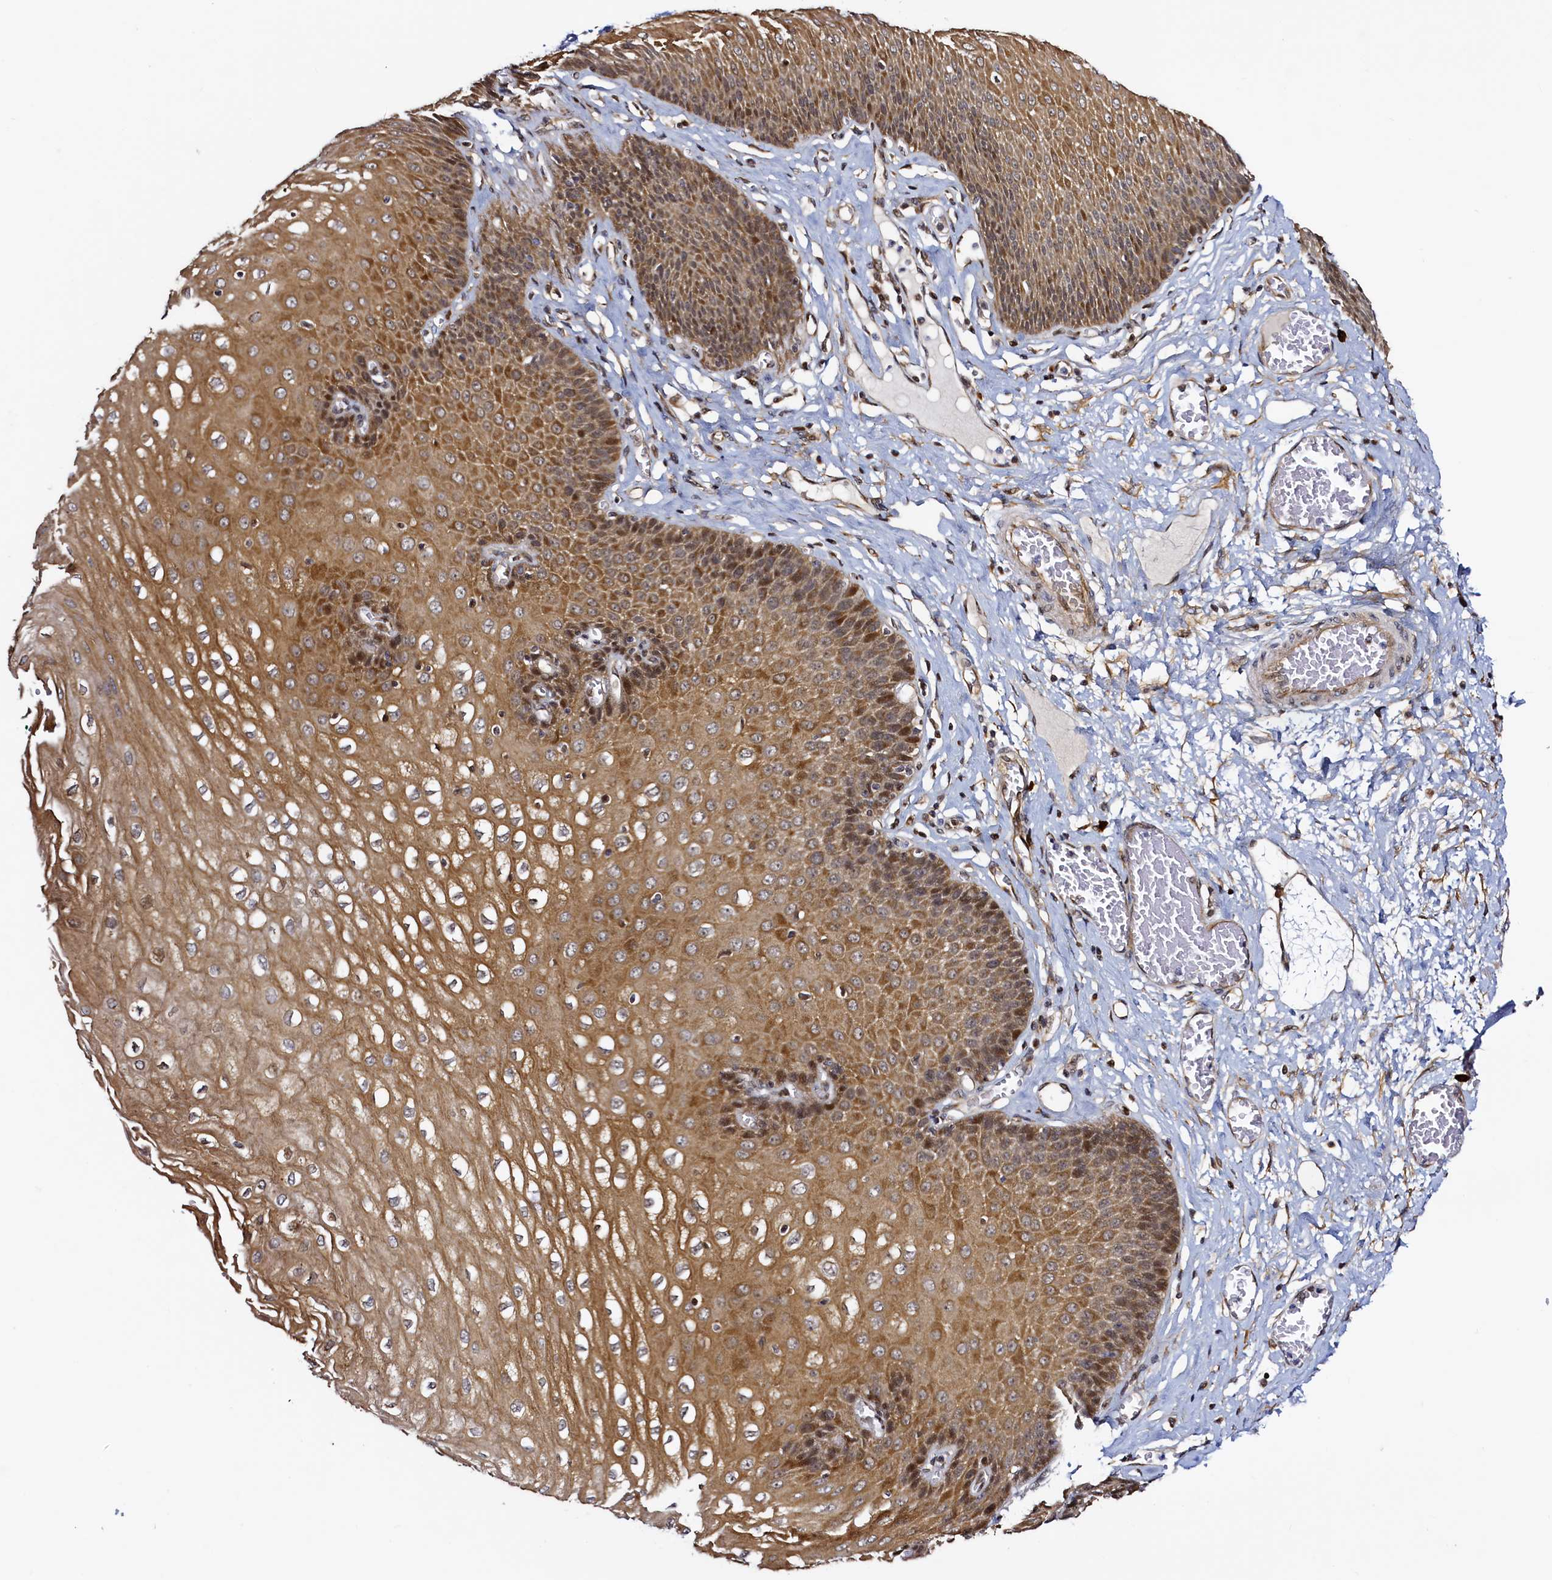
{"staining": {"intensity": "moderate", "quantity": ">75%", "location": "cytoplasmic/membranous,nuclear"}, "tissue": "esophagus", "cell_type": "Squamous epithelial cells", "image_type": "normal", "snomed": [{"axis": "morphology", "description": "Normal tissue, NOS"}, {"axis": "topography", "description": "Esophagus"}], "caption": "Approximately >75% of squamous epithelial cells in unremarkable human esophagus demonstrate moderate cytoplasmic/membranous,nuclear protein expression as visualized by brown immunohistochemical staining.", "gene": "RBFA", "patient": {"sex": "male", "age": 60}}